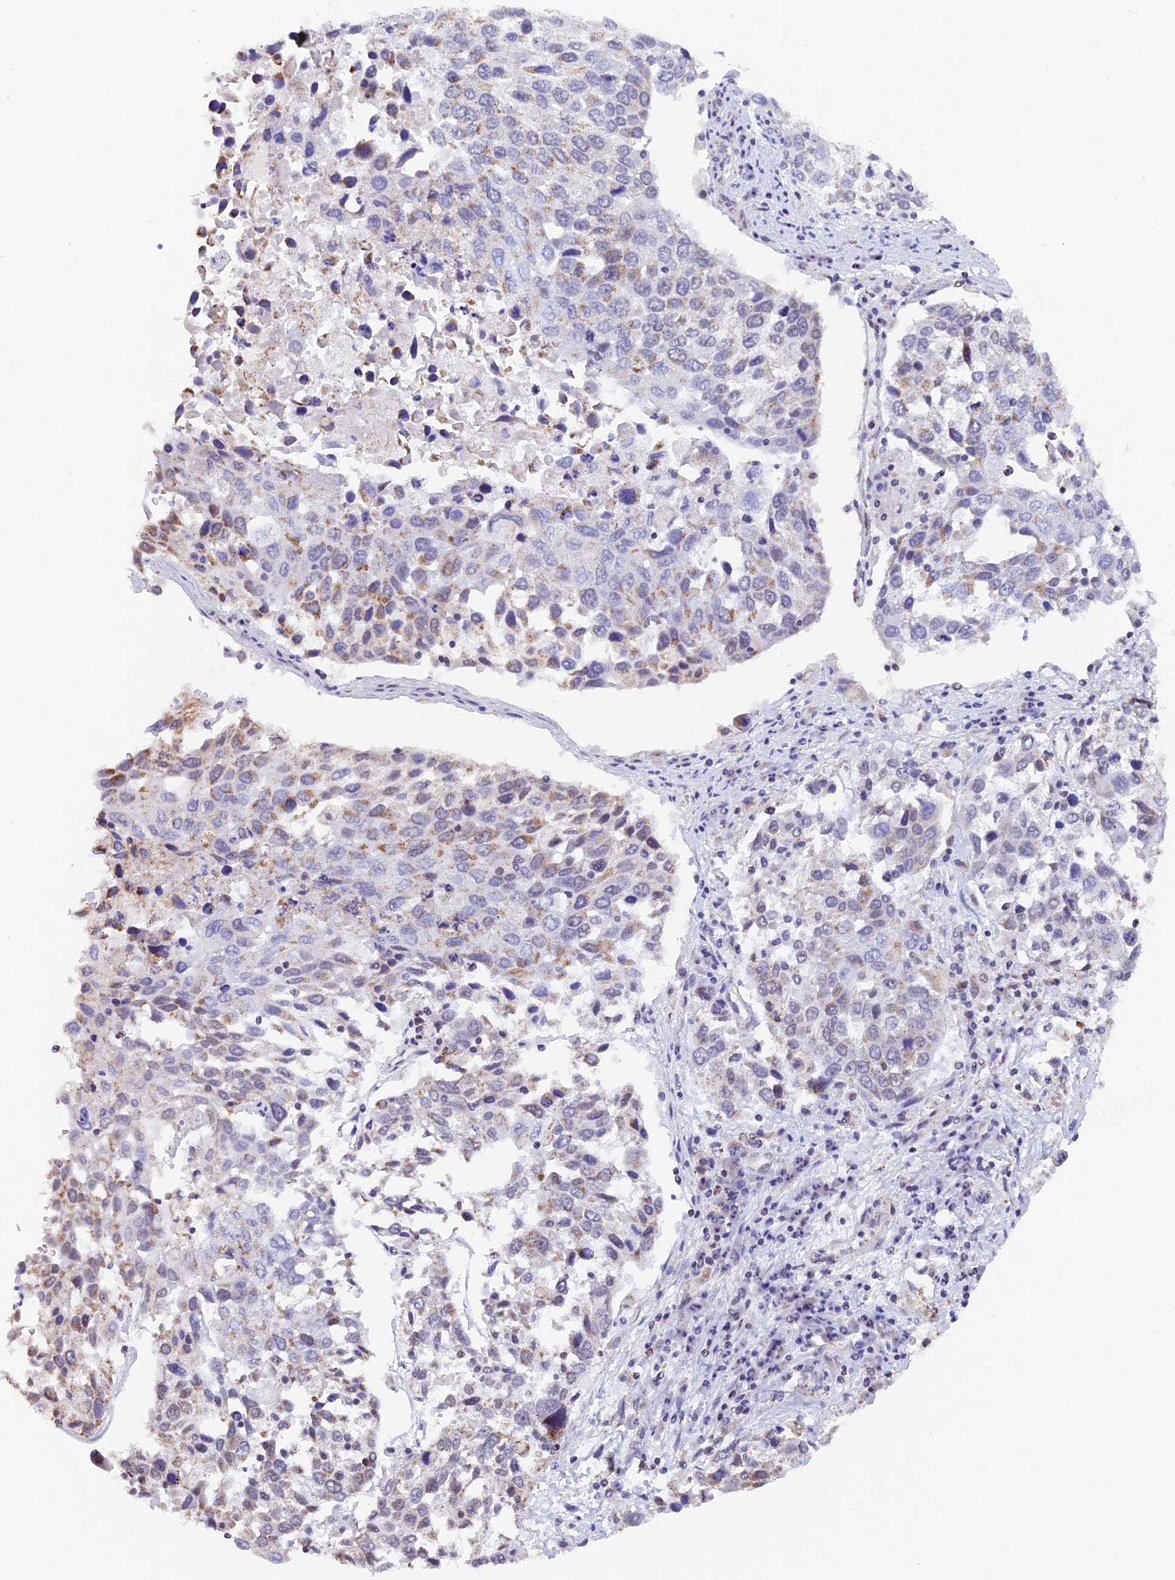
{"staining": {"intensity": "moderate", "quantity": "<25%", "location": "cytoplasmic/membranous"}, "tissue": "lung cancer", "cell_type": "Tumor cells", "image_type": "cancer", "snomed": [{"axis": "morphology", "description": "Squamous cell carcinoma, NOS"}, {"axis": "topography", "description": "Lung"}], "caption": "Lung cancer (squamous cell carcinoma) tissue exhibits moderate cytoplasmic/membranous staining in approximately <25% of tumor cells (Brightfield microscopy of DAB IHC at high magnification).", "gene": "TFAM", "patient": {"sex": "male", "age": 65}}